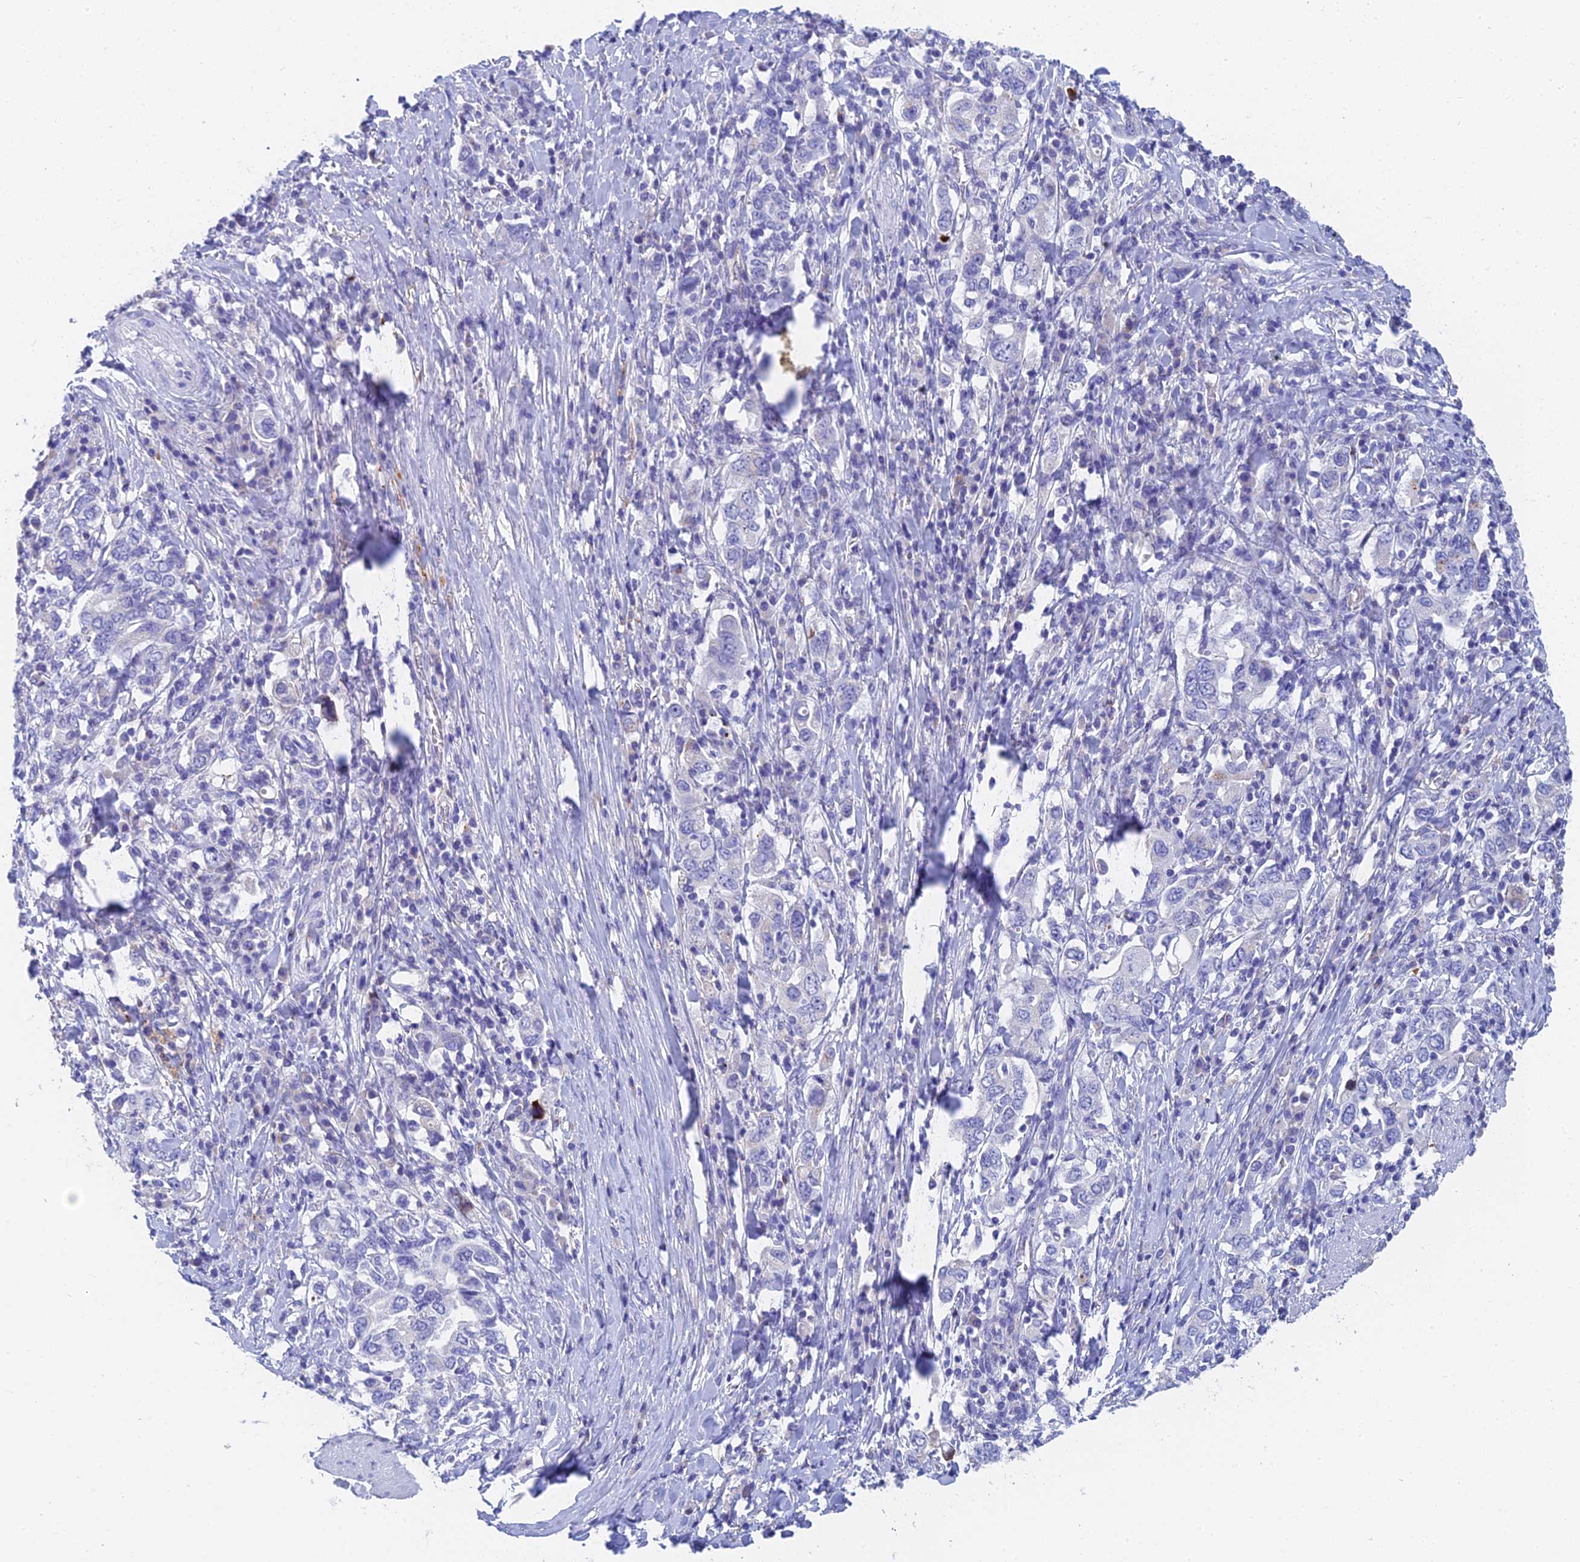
{"staining": {"intensity": "negative", "quantity": "none", "location": "none"}, "tissue": "stomach cancer", "cell_type": "Tumor cells", "image_type": "cancer", "snomed": [{"axis": "morphology", "description": "Adenocarcinoma, NOS"}, {"axis": "topography", "description": "Stomach, upper"}, {"axis": "topography", "description": "Stomach"}], "caption": "This is an immunohistochemistry micrograph of stomach cancer. There is no expression in tumor cells.", "gene": "ADAMTS13", "patient": {"sex": "male", "age": 62}}